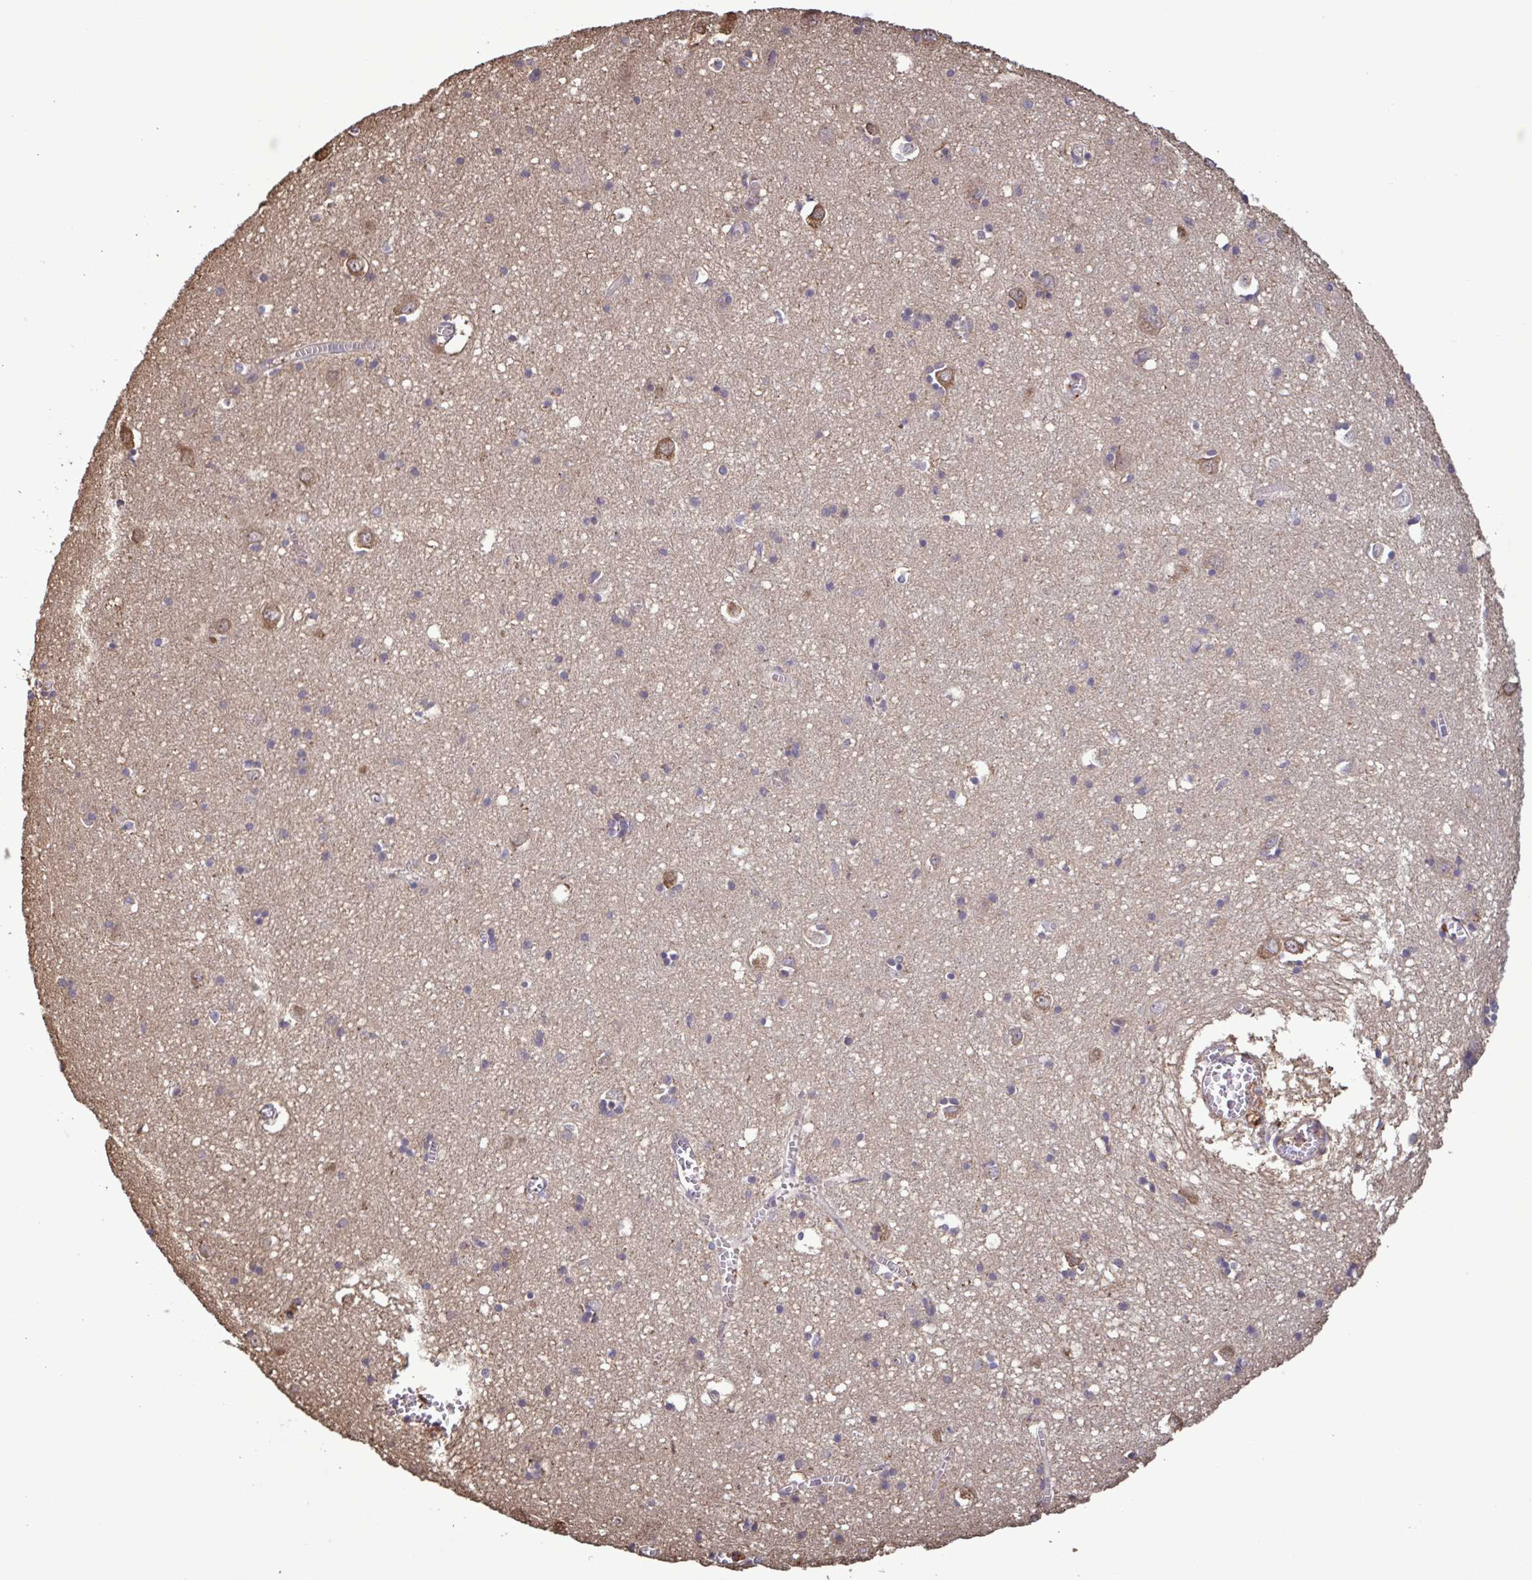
{"staining": {"intensity": "negative", "quantity": "none", "location": "none"}, "tissue": "cerebral cortex", "cell_type": "Endothelial cells", "image_type": "normal", "snomed": [{"axis": "morphology", "description": "Normal tissue, NOS"}, {"axis": "topography", "description": "Cerebral cortex"}], "caption": "DAB immunohistochemical staining of benign cerebral cortex shows no significant positivity in endothelial cells. (IHC, brightfield microscopy, high magnification).", "gene": "ZNF200", "patient": {"sex": "male", "age": 70}}